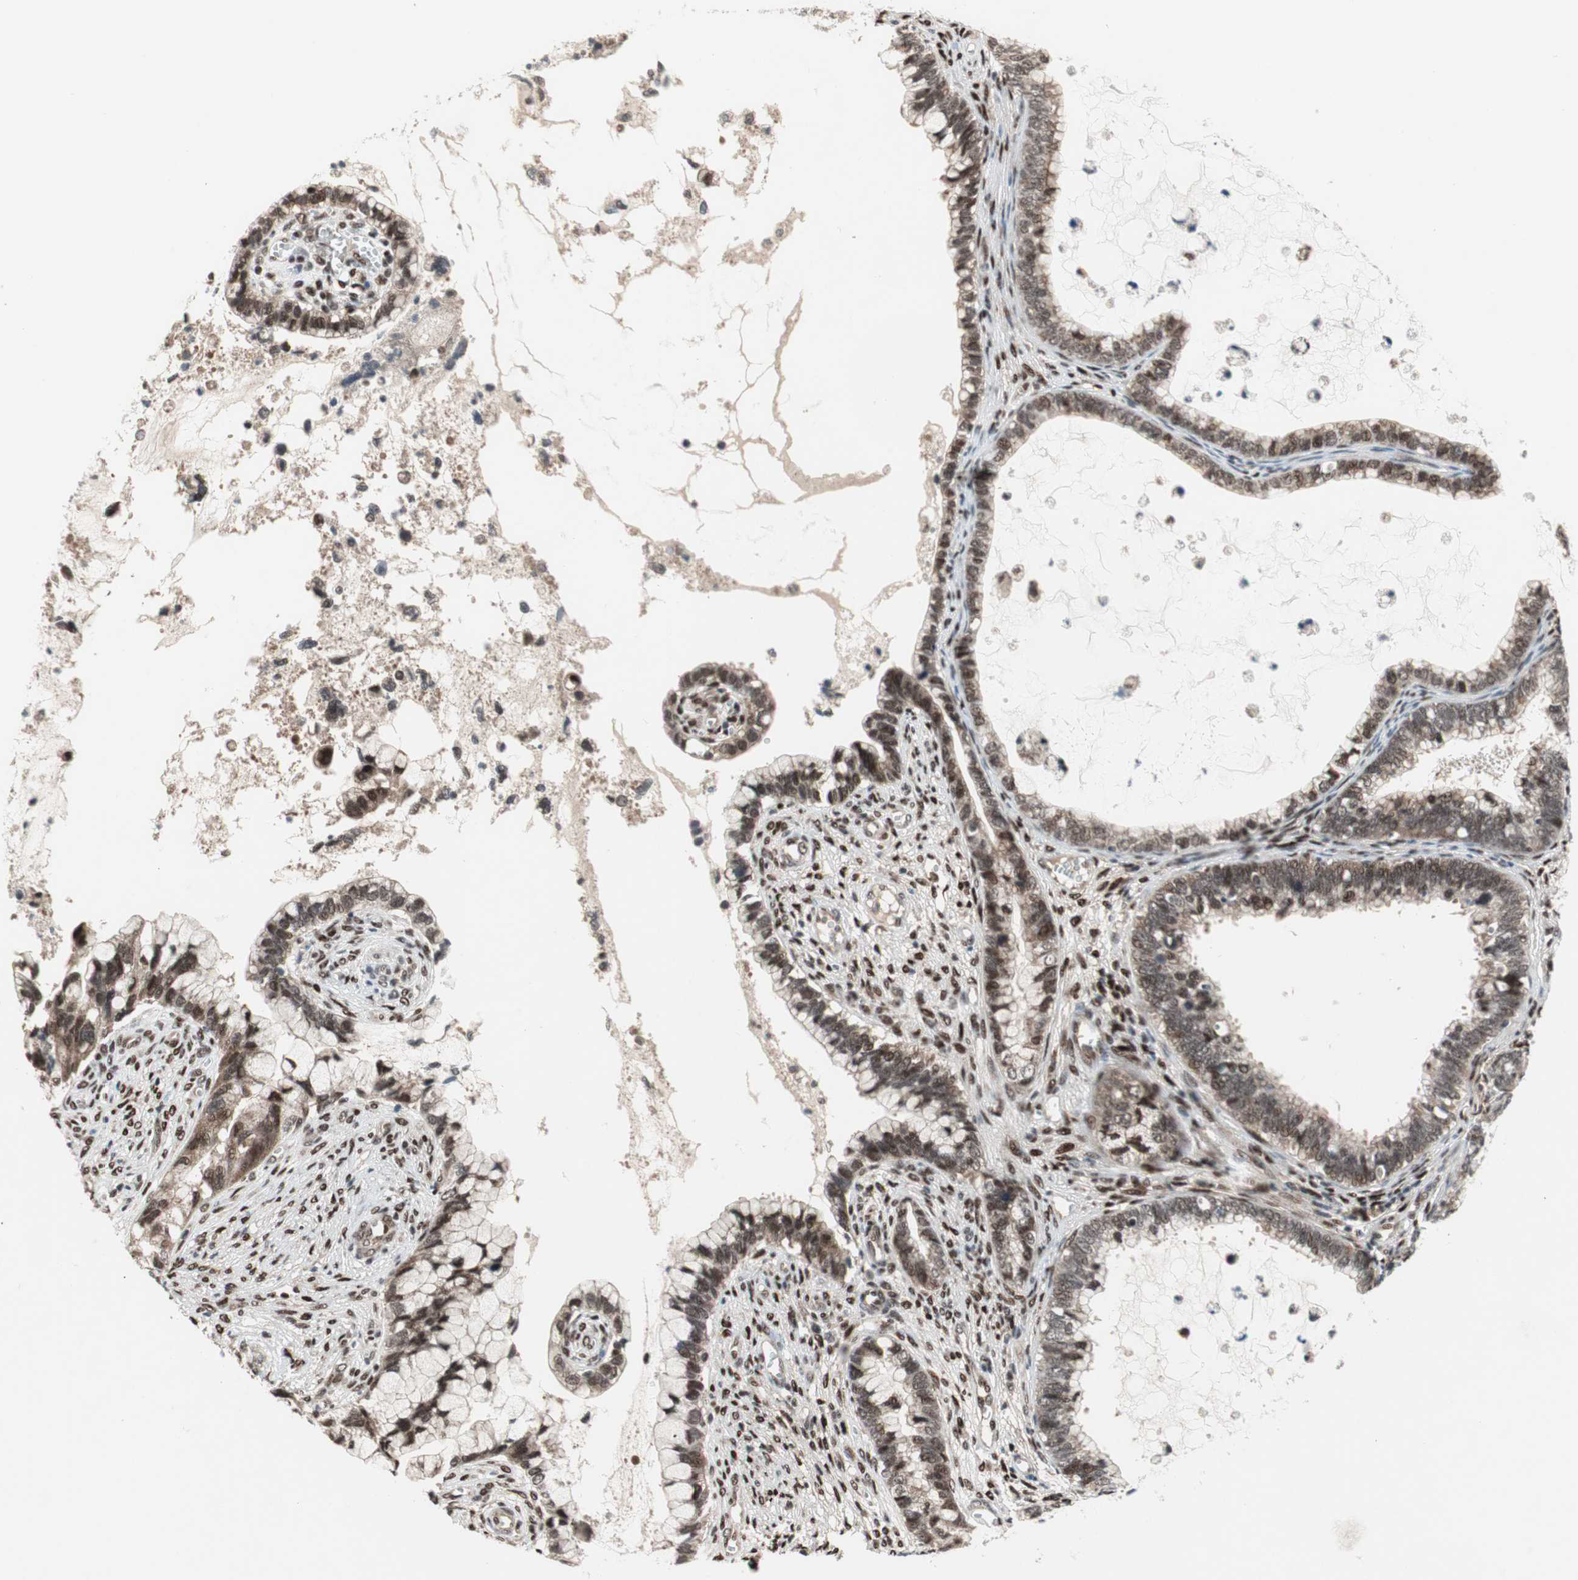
{"staining": {"intensity": "moderate", "quantity": ">75%", "location": "nuclear"}, "tissue": "cervical cancer", "cell_type": "Tumor cells", "image_type": "cancer", "snomed": [{"axis": "morphology", "description": "Adenocarcinoma, NOS"}, {"axis": "topography", "description": "Cervix"}], "caption": "Cervical adenocarcinoma tissue reveals moderate nuclear positivity in approximately >75% of tumor cells", "gene": "TCF12", "patient": {"sex": "female", "age": 44}}